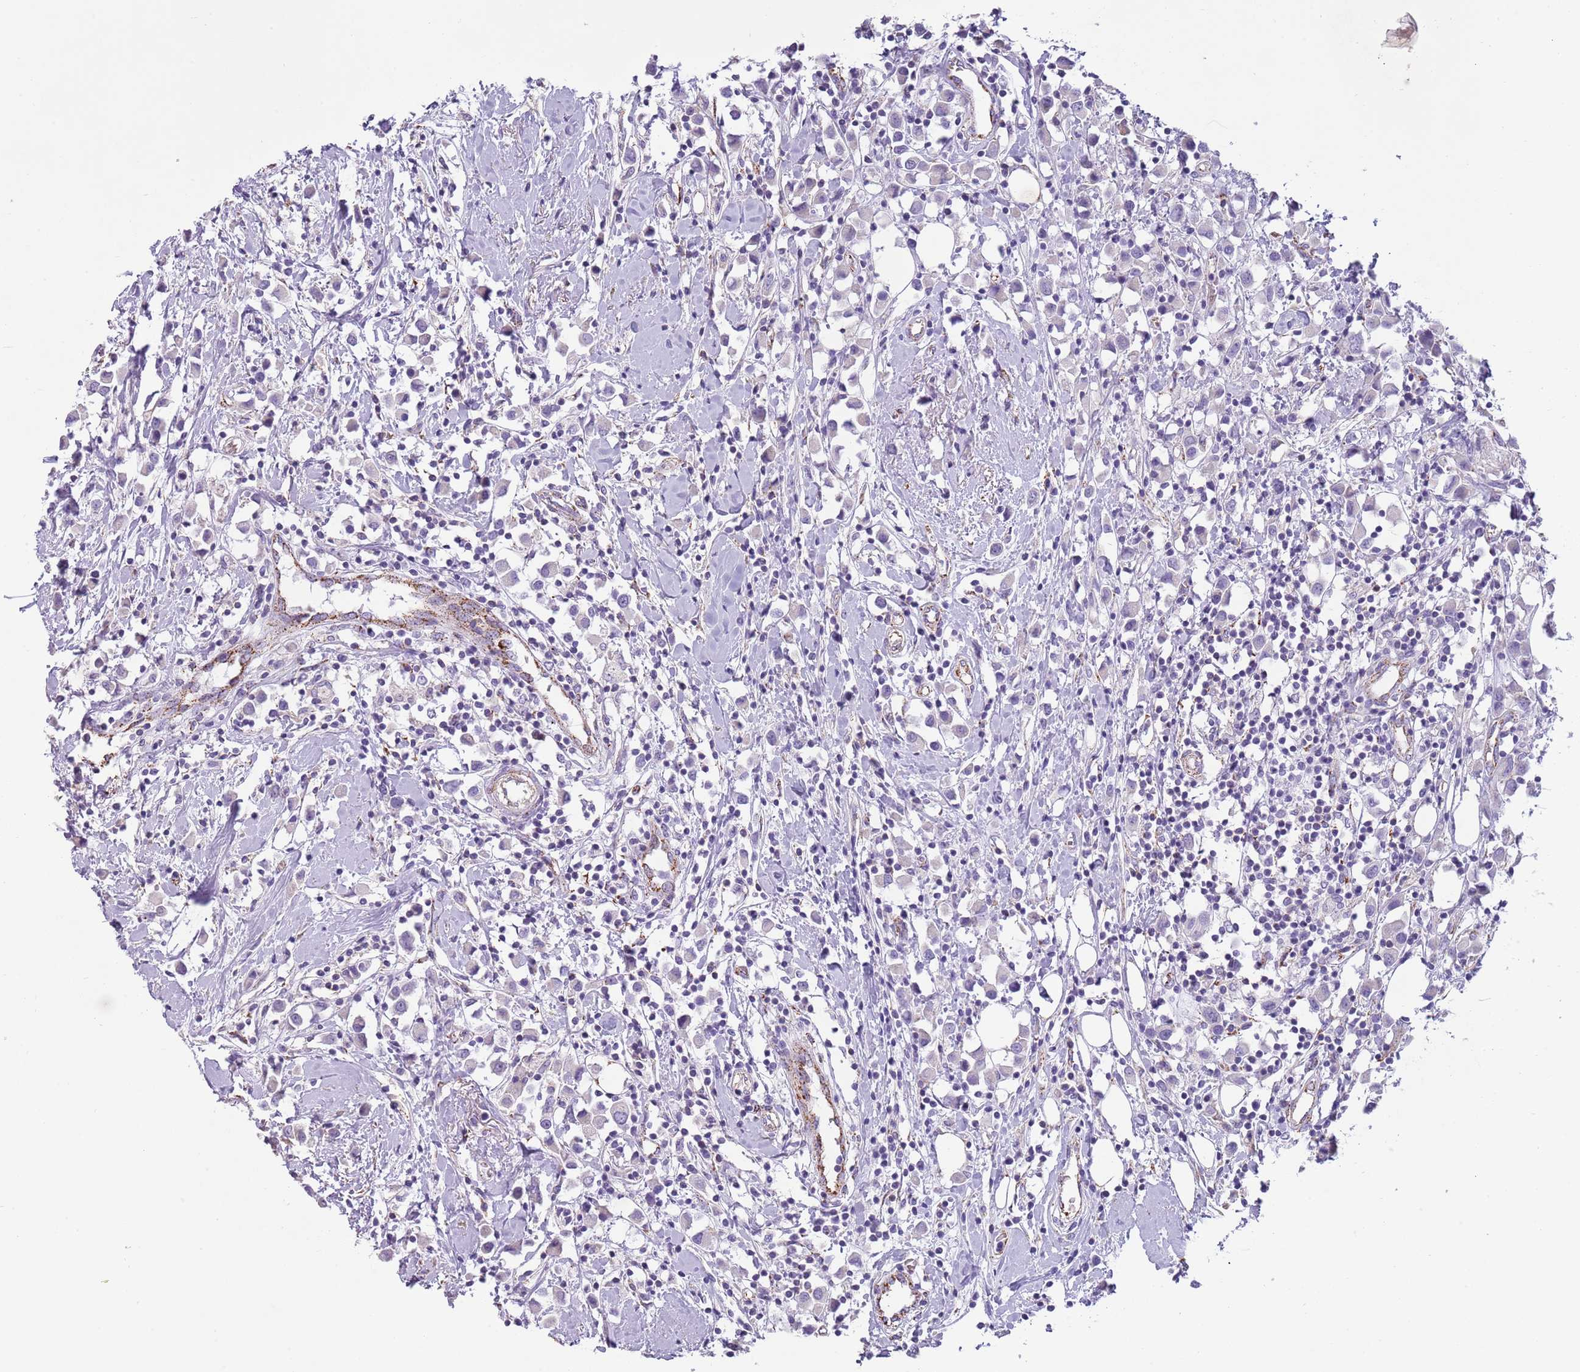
{"staining": {"intensity": "negative", "quantity": "none", "location": "none"}, "tissue": "breast cancer", "cell_type": "Tumor cells", "image_type": "cancer", "snomed": [{"axis": "morphology", "description": "Duct carcinoma"}, {"axis": "topography", "description": "Breast"}], "caption": "An IHC micrograph of breast cancer (infiltrating ductal carcinoma) is shown. There is no staining in tumor cells of breast cancer (infiltrating ductal carcinoma).", "gene": "RNF222", "patient": {"sex": "female", "age": 61}}